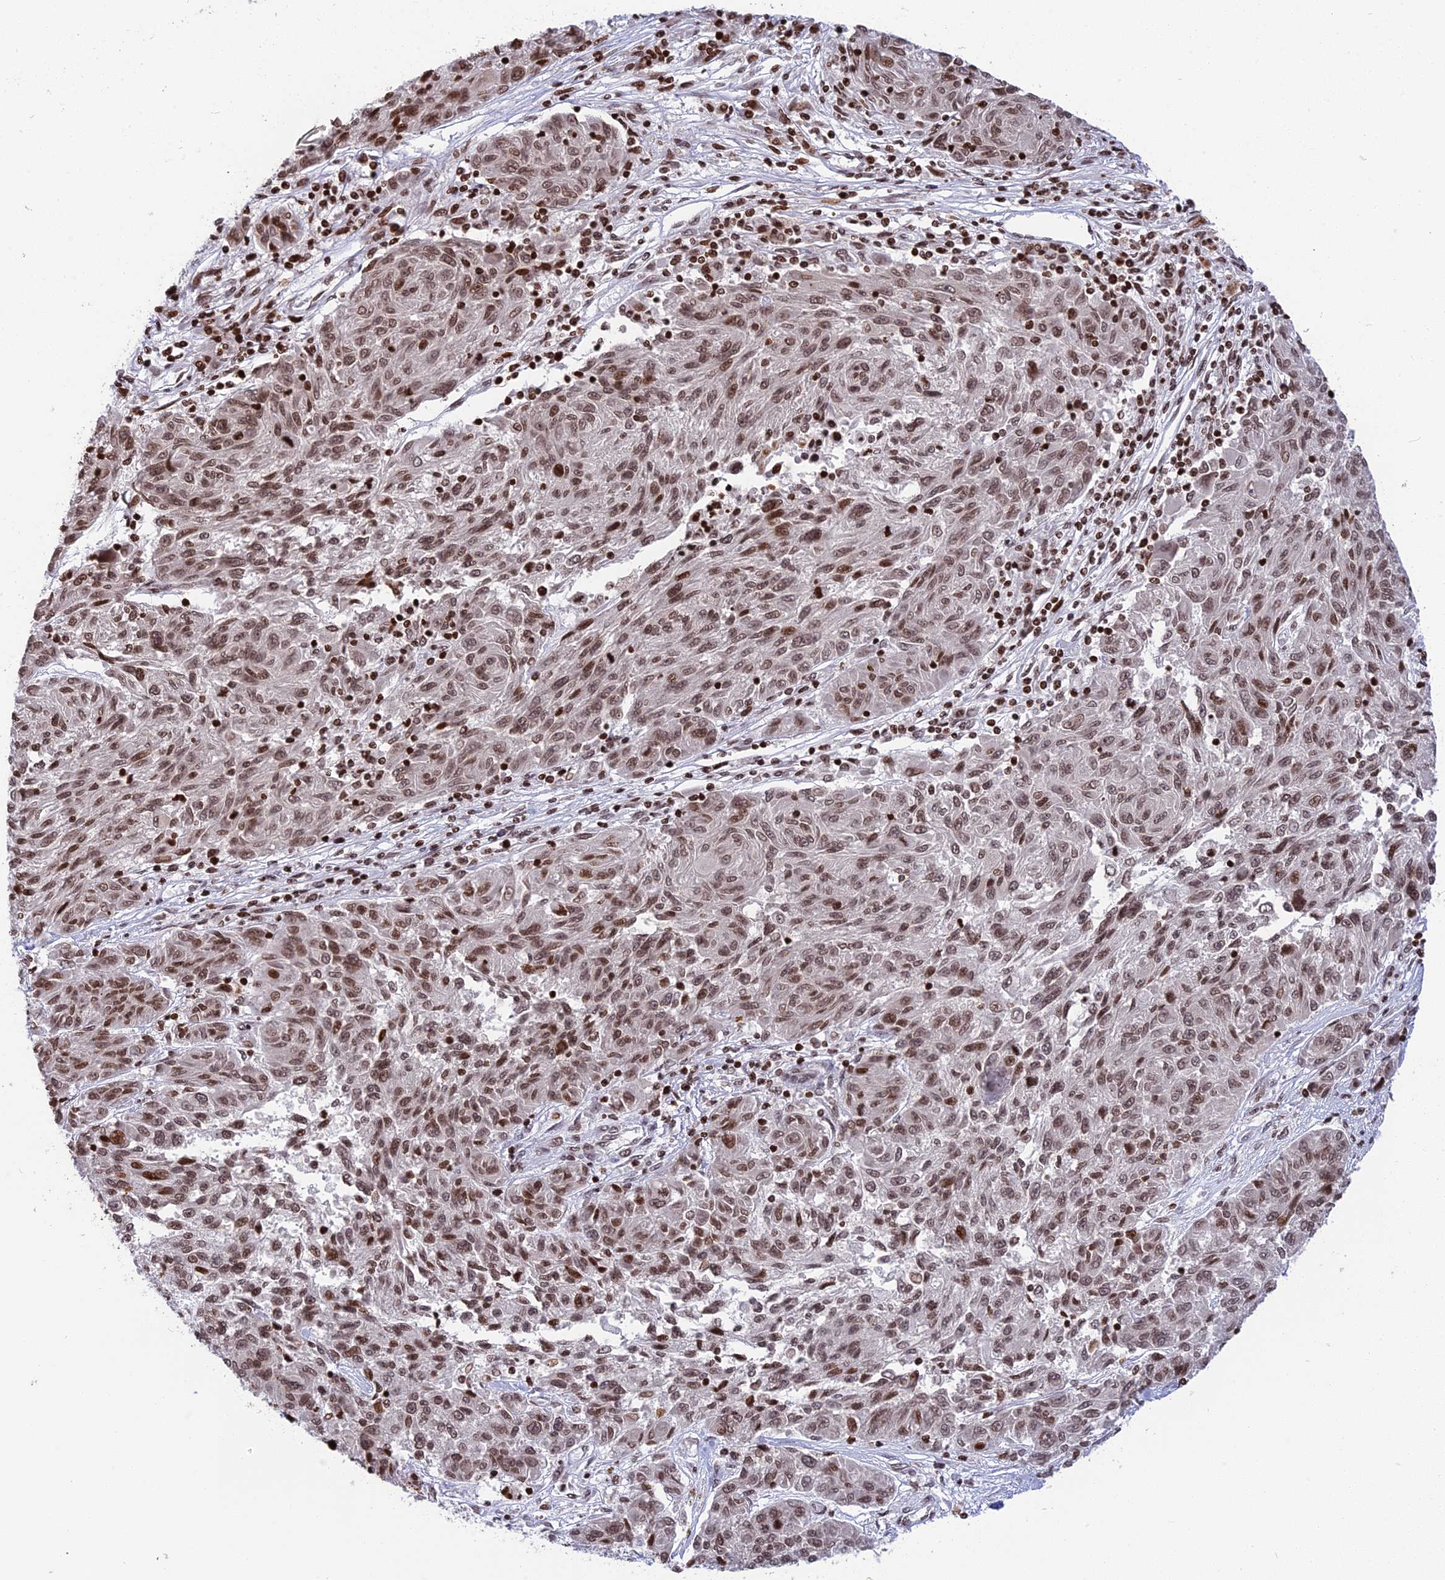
{"staining": {"intensity": "moderate", "quantity": ">75%", "location": "nuclear"}, "tissue": "melanoma", "cell_type": "Tumor cells", "image_type": "cancer", "snomed": [{"axis": "morphology", "description": "Malignant melanoma, NOS"}, {"axis": "topography", "description": "Skin"}], "caption": "Moderate nuclear staining is present in about >75% of tumor cells in melanoma.", "gene": "TET2", "patient": {"sex": "male", "age": 53}}